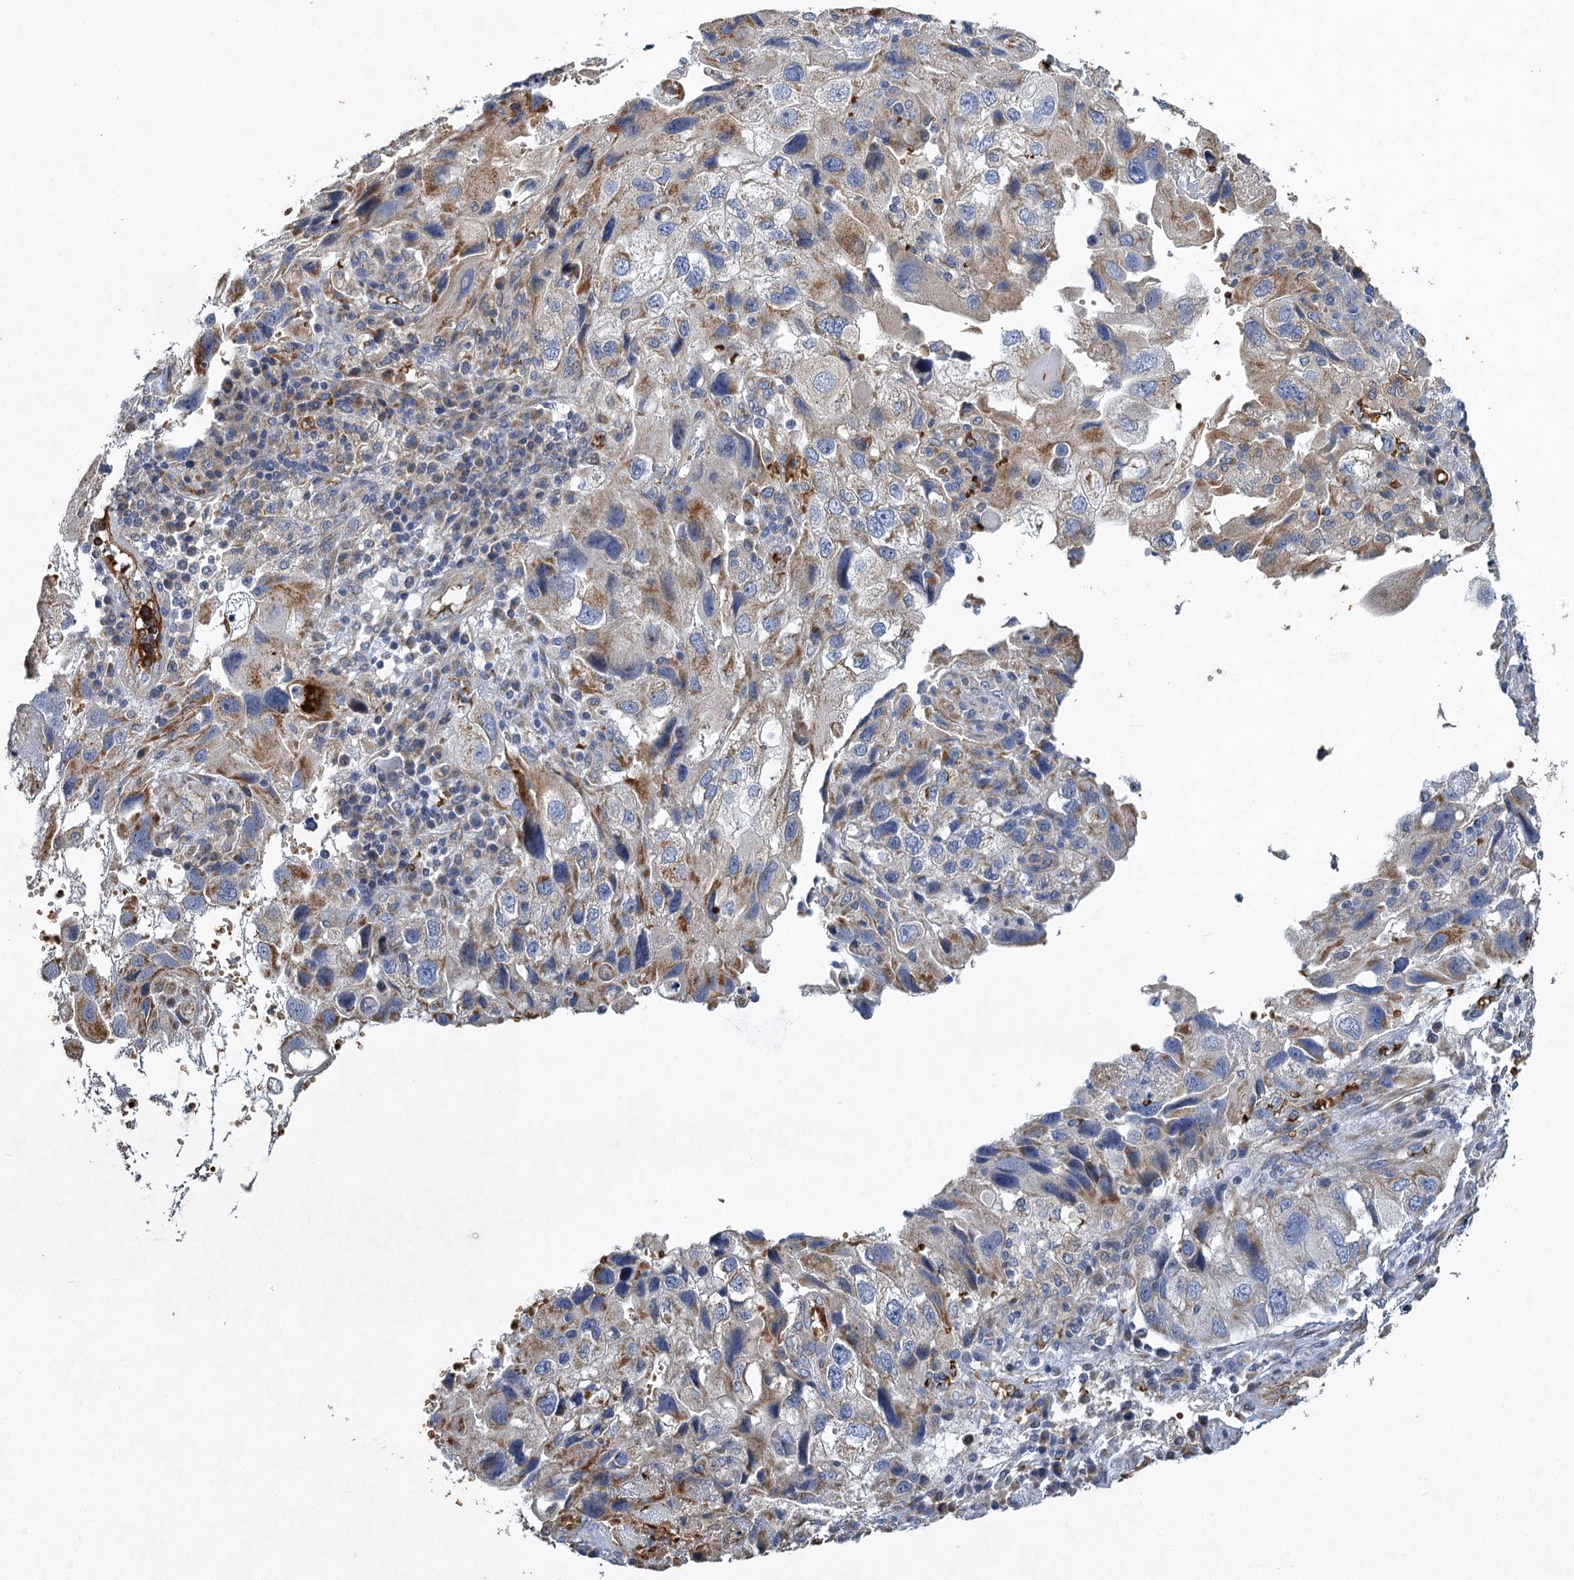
{"staining": {"intensity": "moderate", "quantity": "<25%", "location": "cytoplasmic/membranous"}, "tissue": "endometrial cancer", "cell_type": "Tumor cells", "image_type": "cancer", "snomed": [{"axis": "morphology", "description": "Adenocarcinoma, NOS"}, {"axis": "topography", "description": "Endometrium"}], "caption": "A histopathology image of adenocarcinoma (endometrial) stained for a protein displays moderate cytoplasmic/membranous brown staining in tumor cells.", "gene": "BCS1L", "patient": {"sex": "female", "age": 49}}